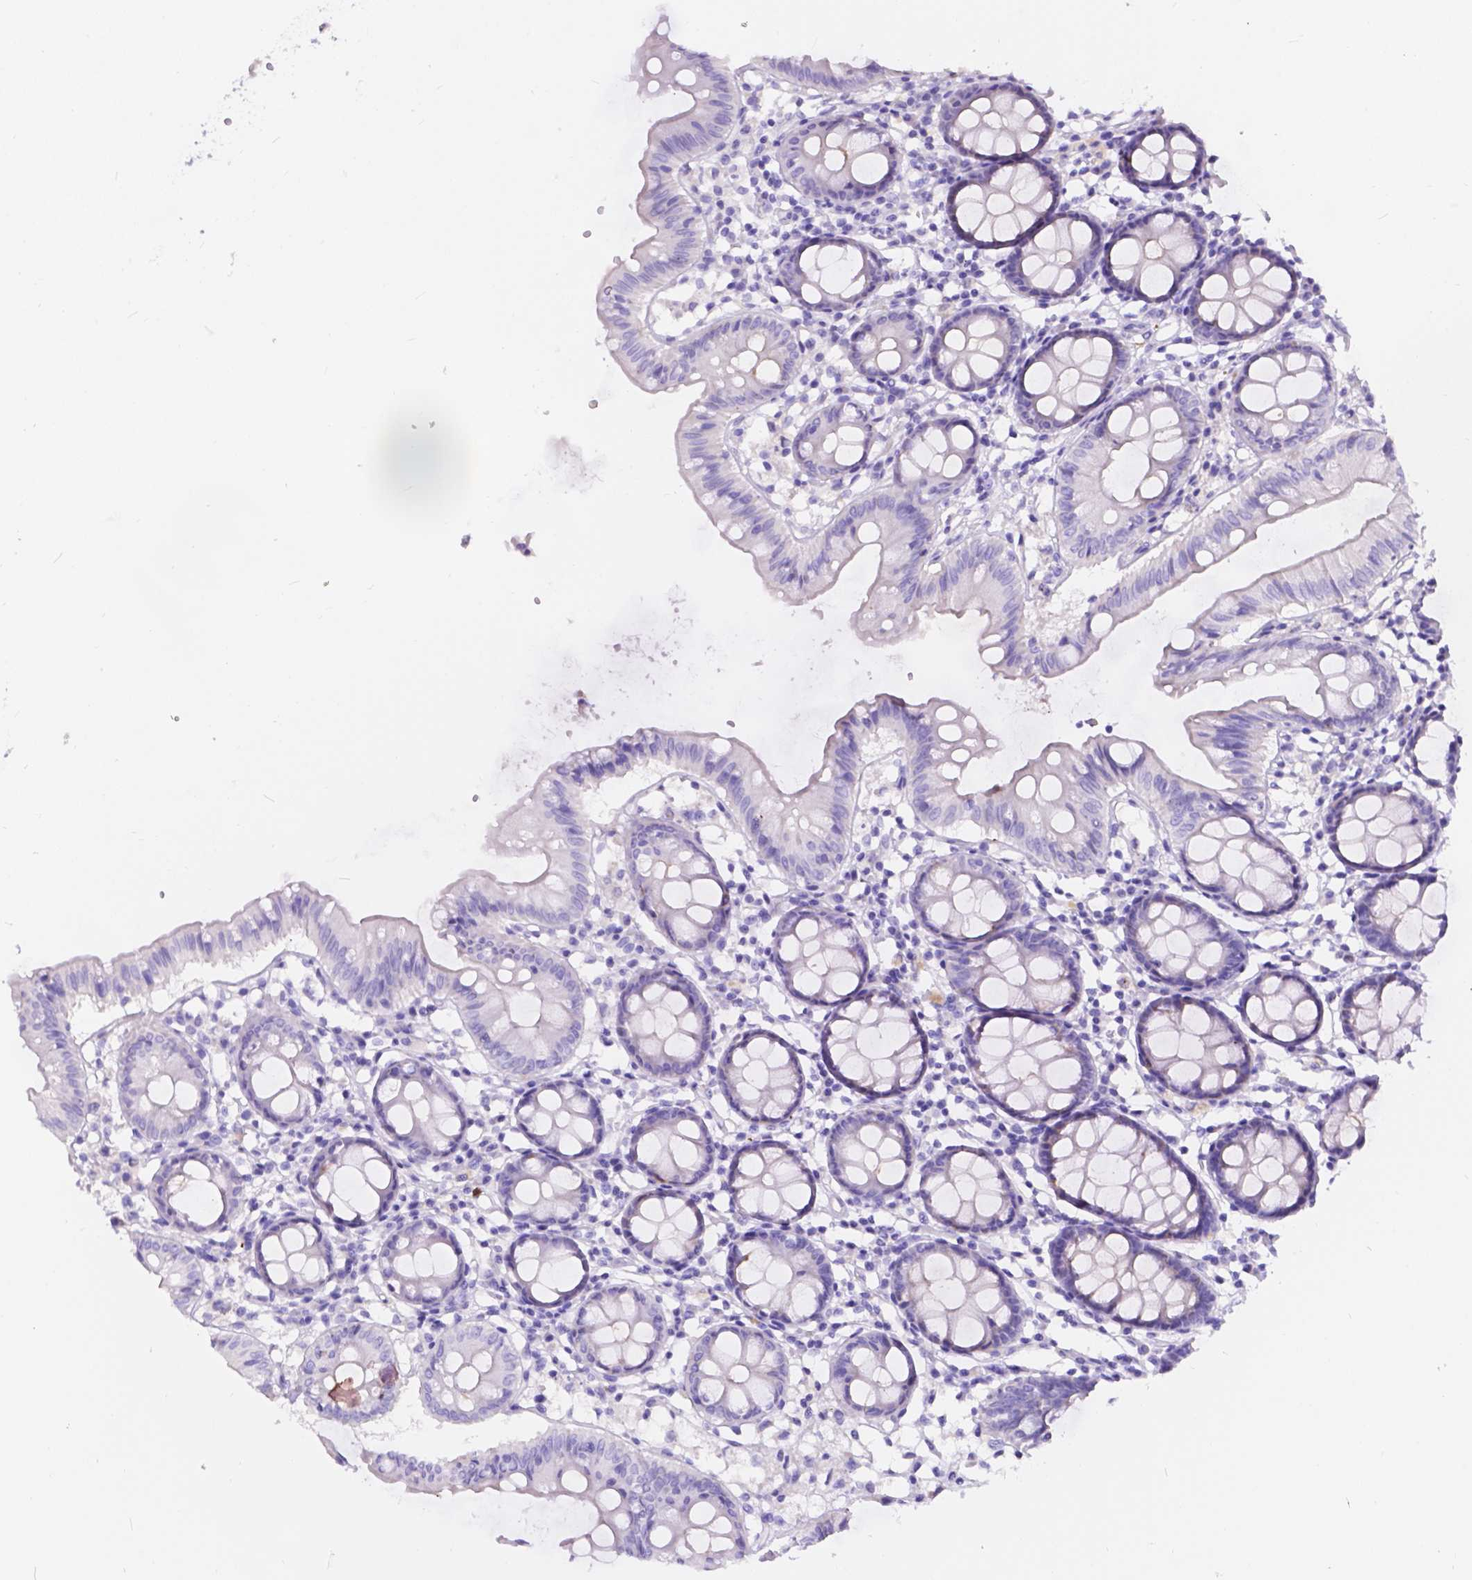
{"staining": {"intensity": "negative", "quantity": "none", "location": "none"}, "tissue": "colon", "cell_type": "Endothelial cells", "image_type": "normal", "snomed": [{"axis": "morphology", "description": "Normal tissue, NOS"}, {"axis": "topography", "description": "Colon"}], "caption": "DAB (3,3'-diaminobenzidine) immunohistochemical staining of benign human colon displays no significant expression in endothelial cells.", "gene": "KLHL10", "patient": {"sex": "female", "age": 84}}